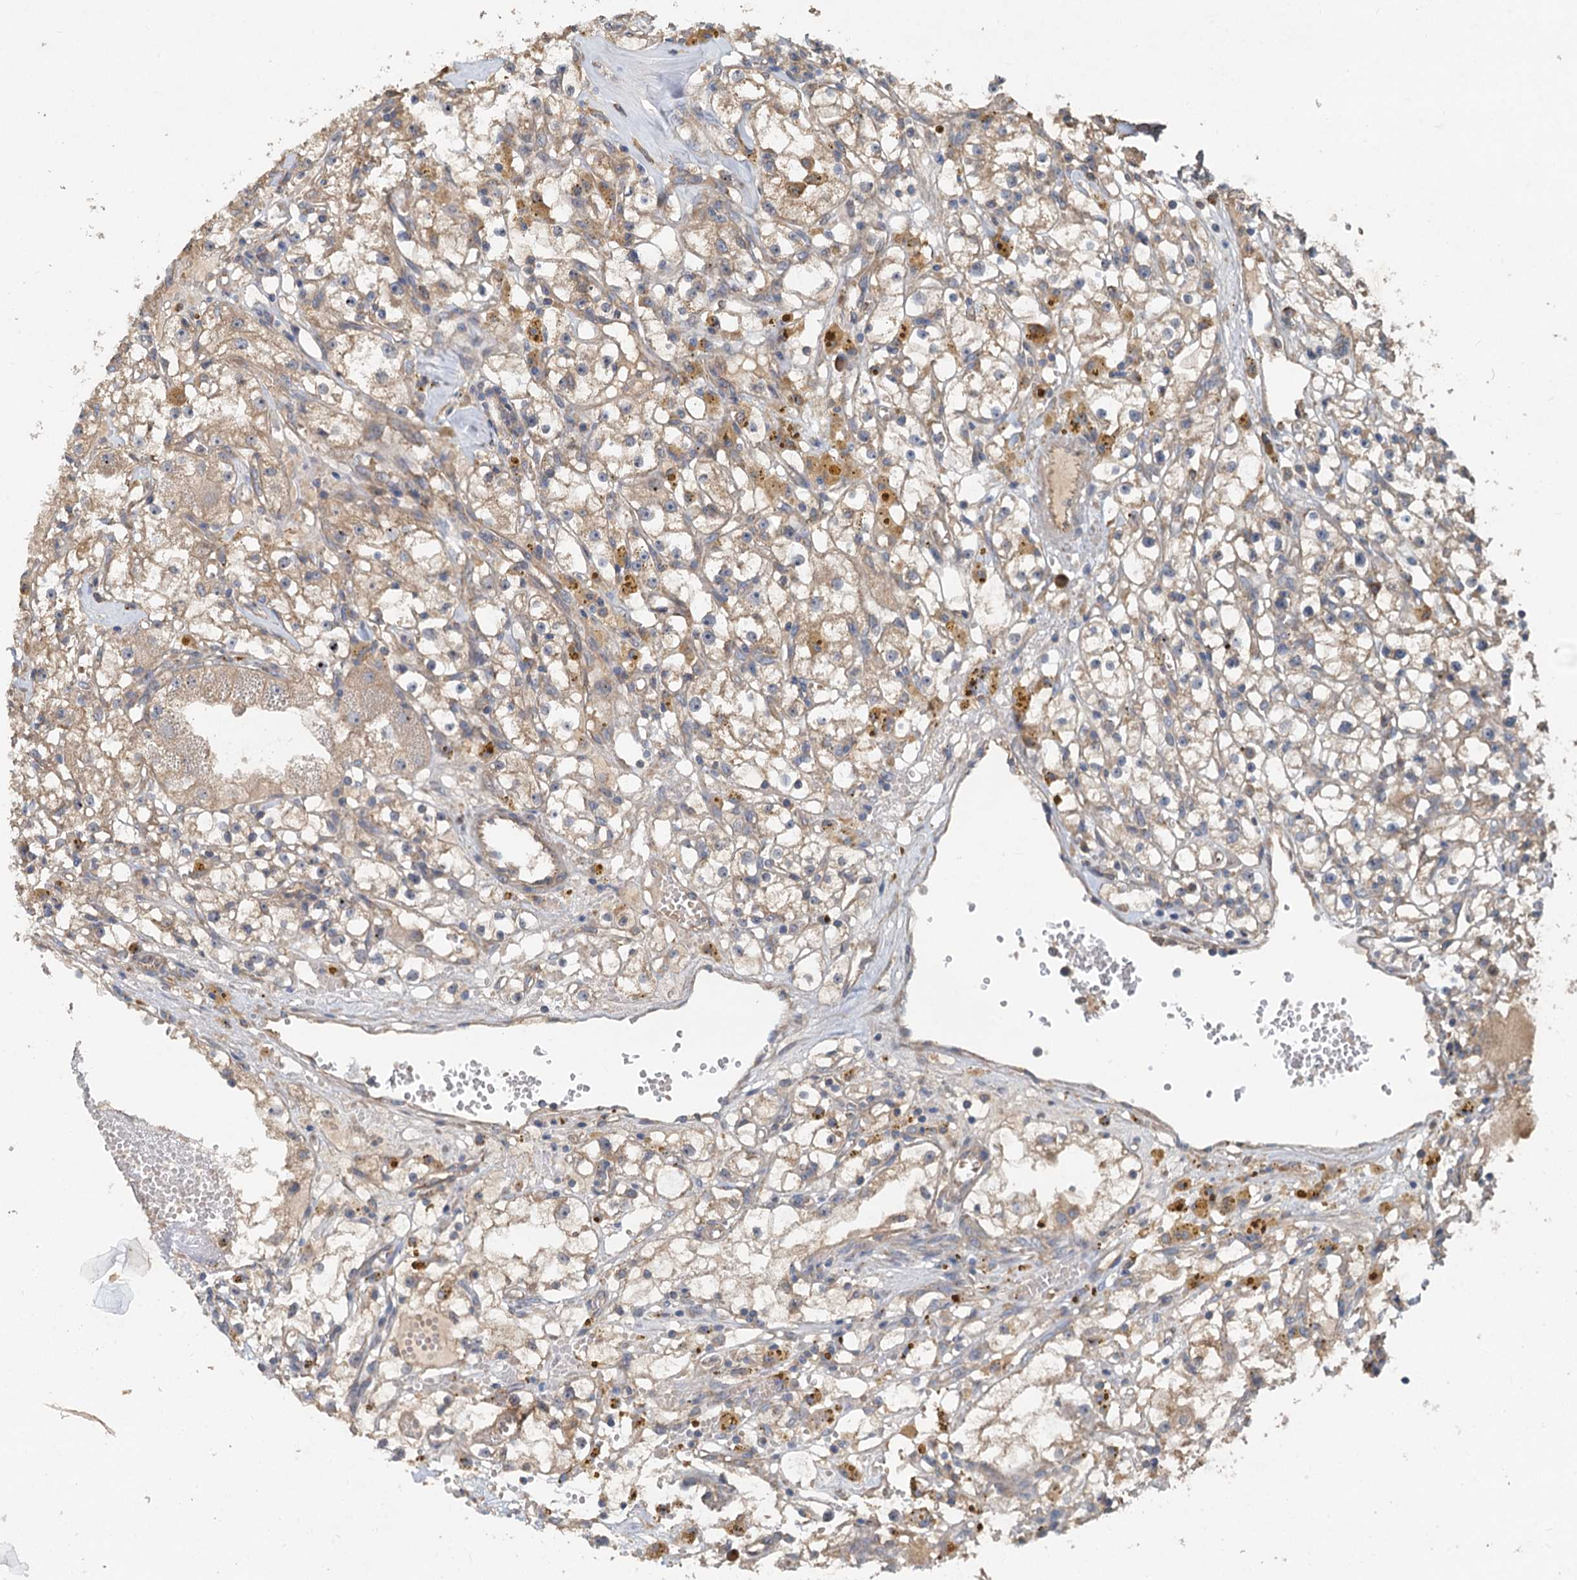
{"staining": {"intensity": "weak", "quantity": ">75%", "location": "cytoplasmic/membranous"}, "tissue": "renal cancer", "cell_type": "Tumor cells", "image_type": "cancer", "snomed": [{"axis": "morphology", "description": "Adenocarcinoma, NOS"}, {"axis": "topography", "description": "Kidney"}], "caption": "Immunohistochemical staining of human renal cancer displays low levels of weak cytoplasmic/membranous expression in about >75% of tumor cells.", "gene": "HYI", "patient": {"sex": "male", "age": 56}}